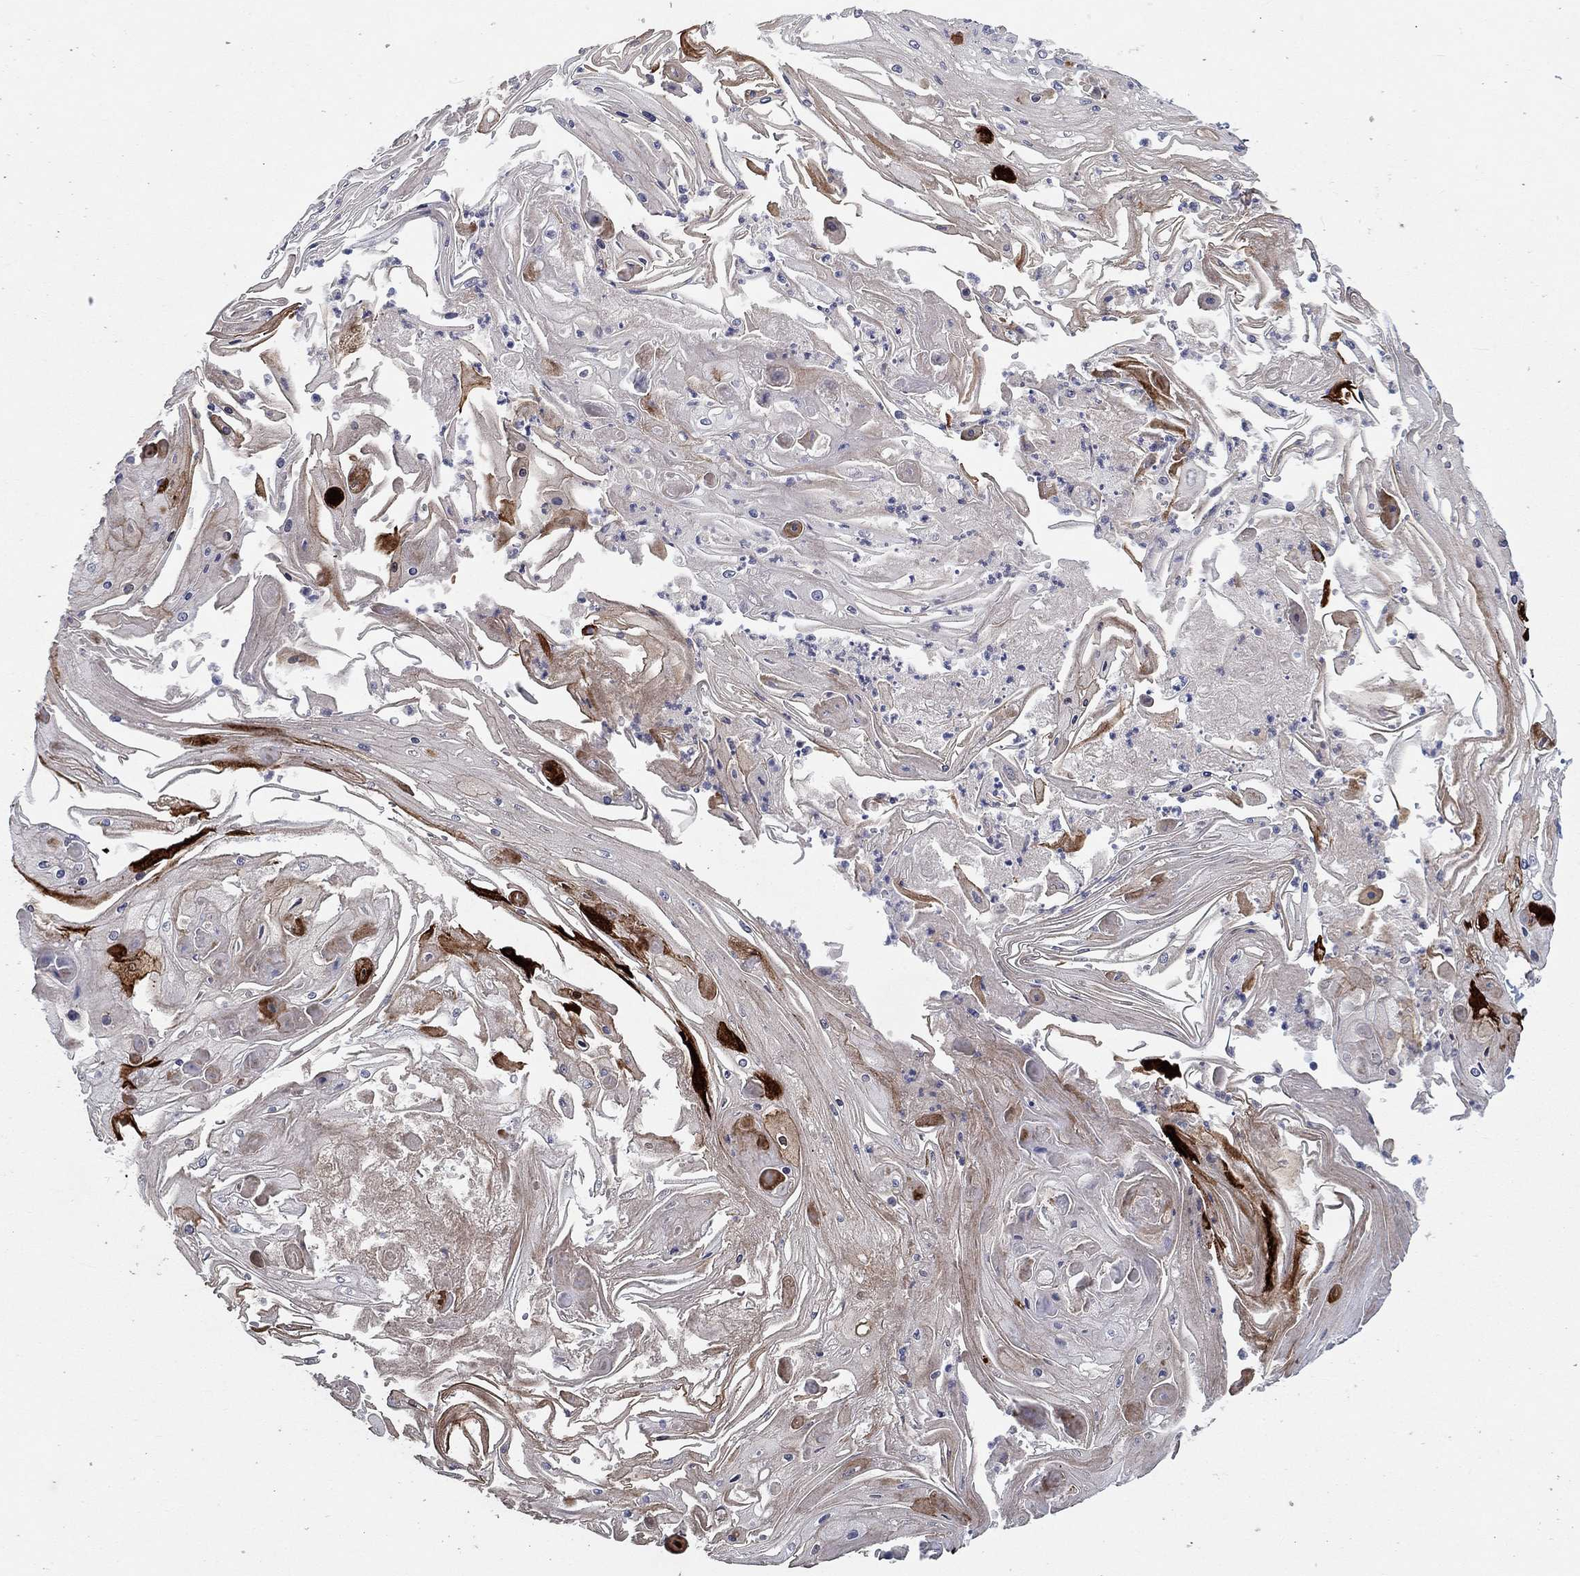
{"staining": {"intensity": "negative", "quantity": "none", "location": "none"}, "tissue": "skin cancer", "cell_type": "Tumor cells", "image_type": "cancer", "snomed": [{"axis": "morphology", "description": "Squamous cell carcinoma, NOS"}, {"axis": "topography", "description": "Skin"}], "caption": "DAB immunohistochemical staining of skin cancer (squamous cell carcinoma) displays no significant staining in tumor cells. (DAB (3,3'-diaminobenzidine) IHC visualized using brightfield microscopy, high magnification).", "gene": "CETN3", "patient": {"sex": "male", "age": 70}}